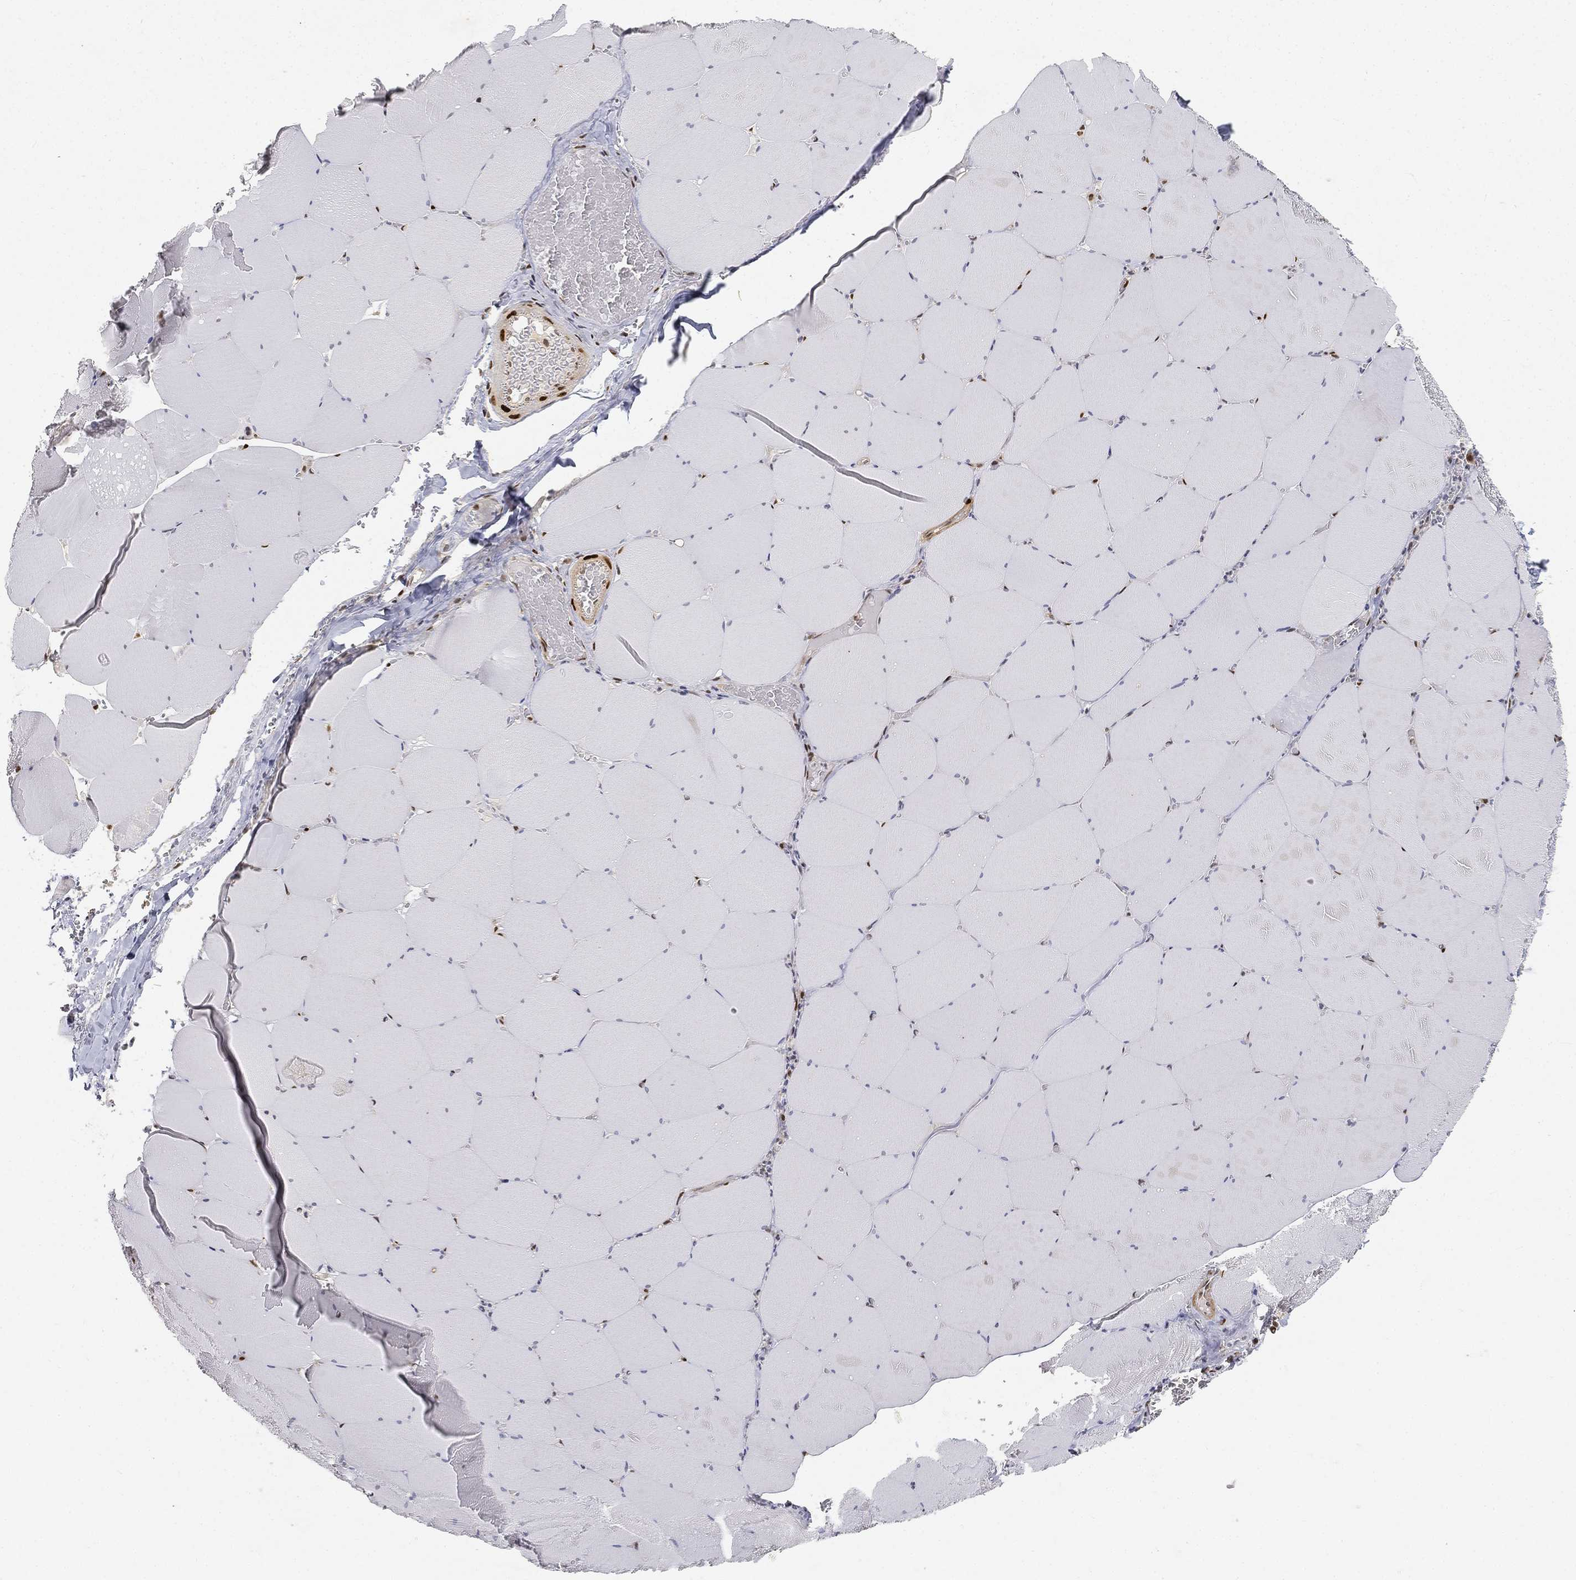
{"staining": {"intensity": "moderate", "quantity": "<25%", "location": "nuclear"}, "tissue": "skeletal muscle", "cell_type": "Myocytes", "image_type": "normal", "snomed": [{"axis": "morphology", "description": "Normal tissue, NOS"}, {"axis": "morphology", "description": "Malignant melanoma, Metastatic site"}, {"axis": "topography", "description": "Skeletal muscle"}], "caption": "A low amount of moderate nuclear positivity is identified in approximately <25% of myocytes in benign skeletal muscle. Using DAB (brown) and hematoxylin (blue) stains, captured at high magnification using brightfield microscopy.", "gene": "CRTC3", "patient": {"sex": "male", "age": 50}}